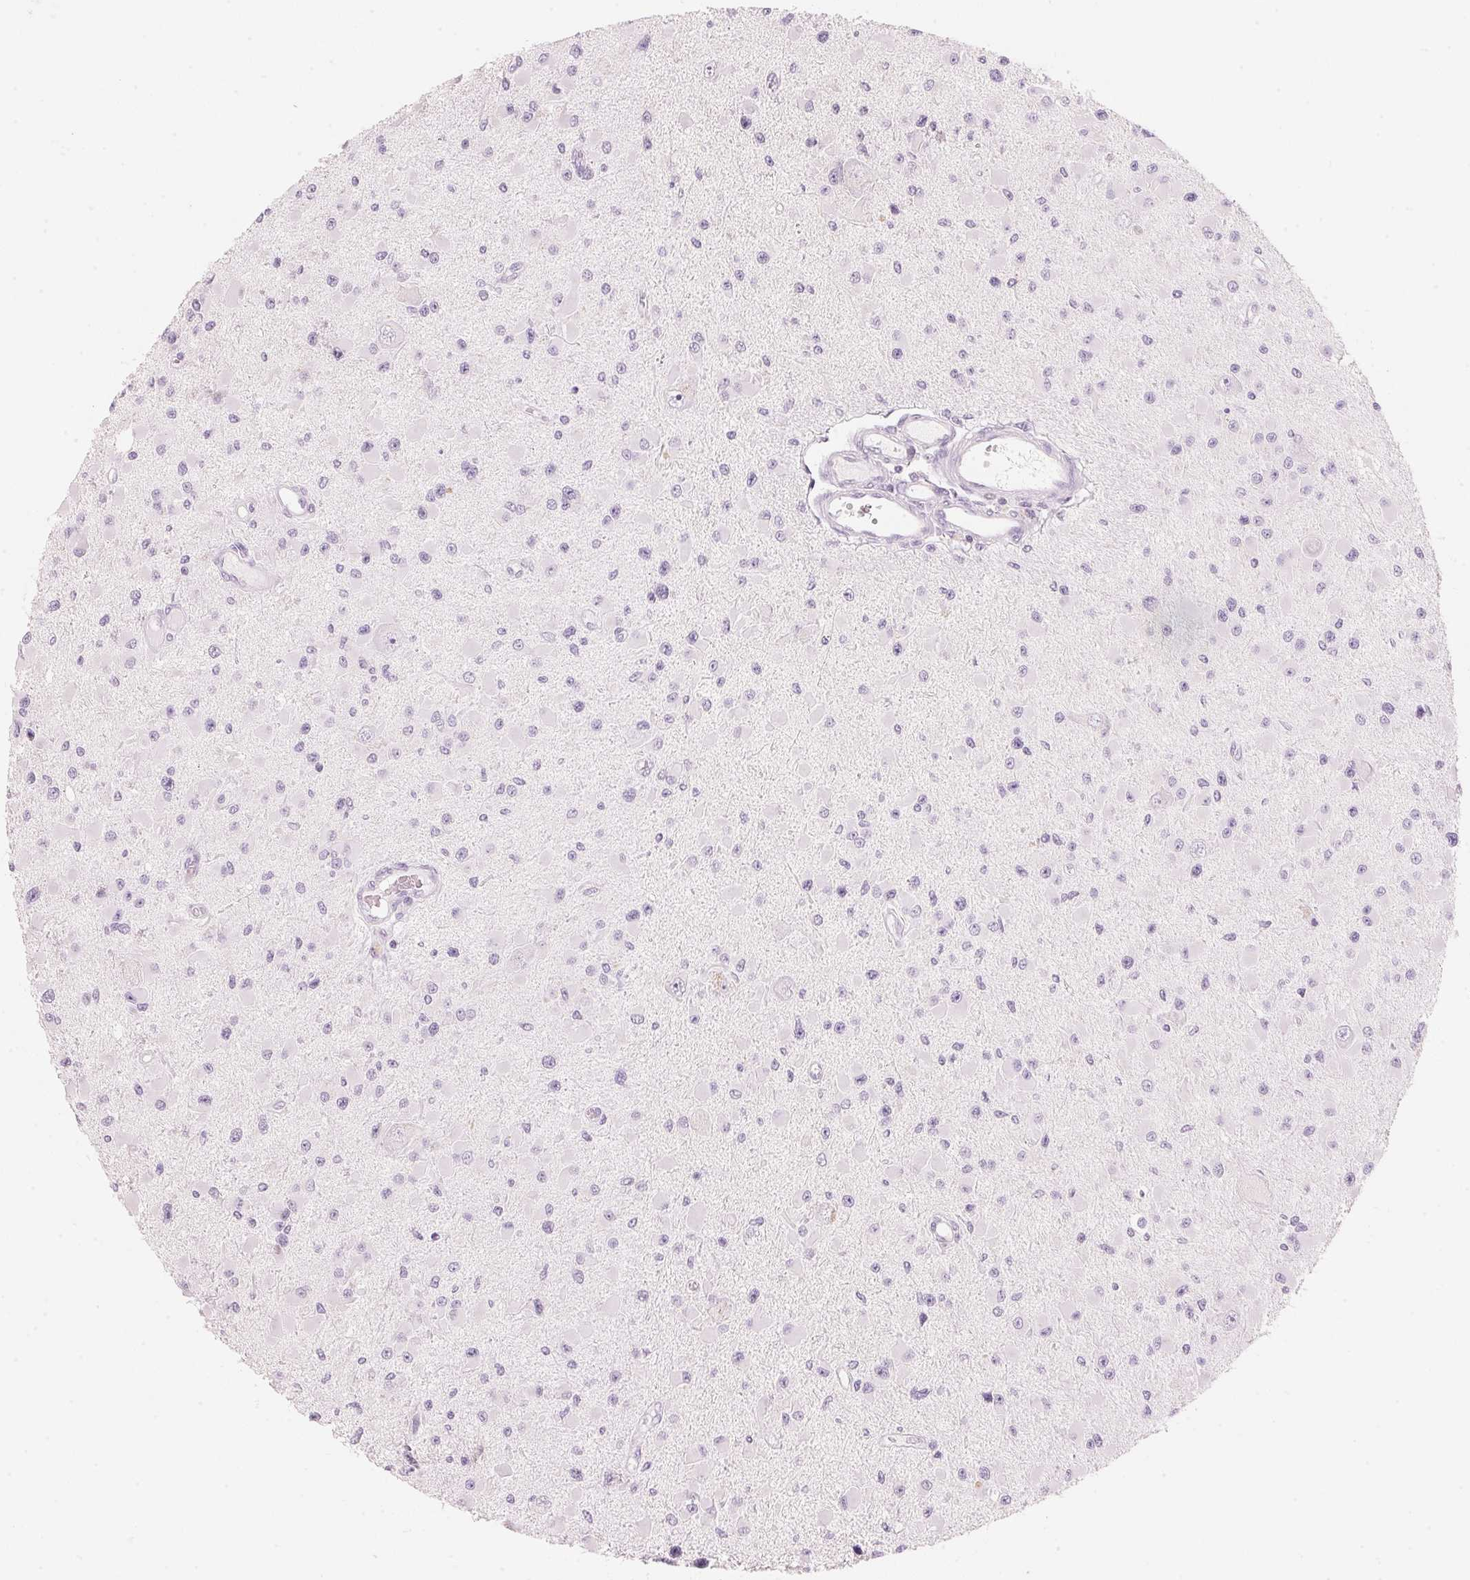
{"staining": {"intensity": "negative", "quantity": "none", "location": "none"}, "tissue": "glioma", "cell_type": "Tumor cells", "image_type": "cancer", "snomed": [{"axis": "morphology", "description": "Glioma, malignant, High grade"}, {"axis": "topography", "description": "Brain"}], "caption": "Human malignant glioma (high-grade) stained for a protein using immunohistochemistry (IHC) displays no expression in tumor cells.", "gene": "HOXB13", "patient": {"sex": "male", "age": 54}}